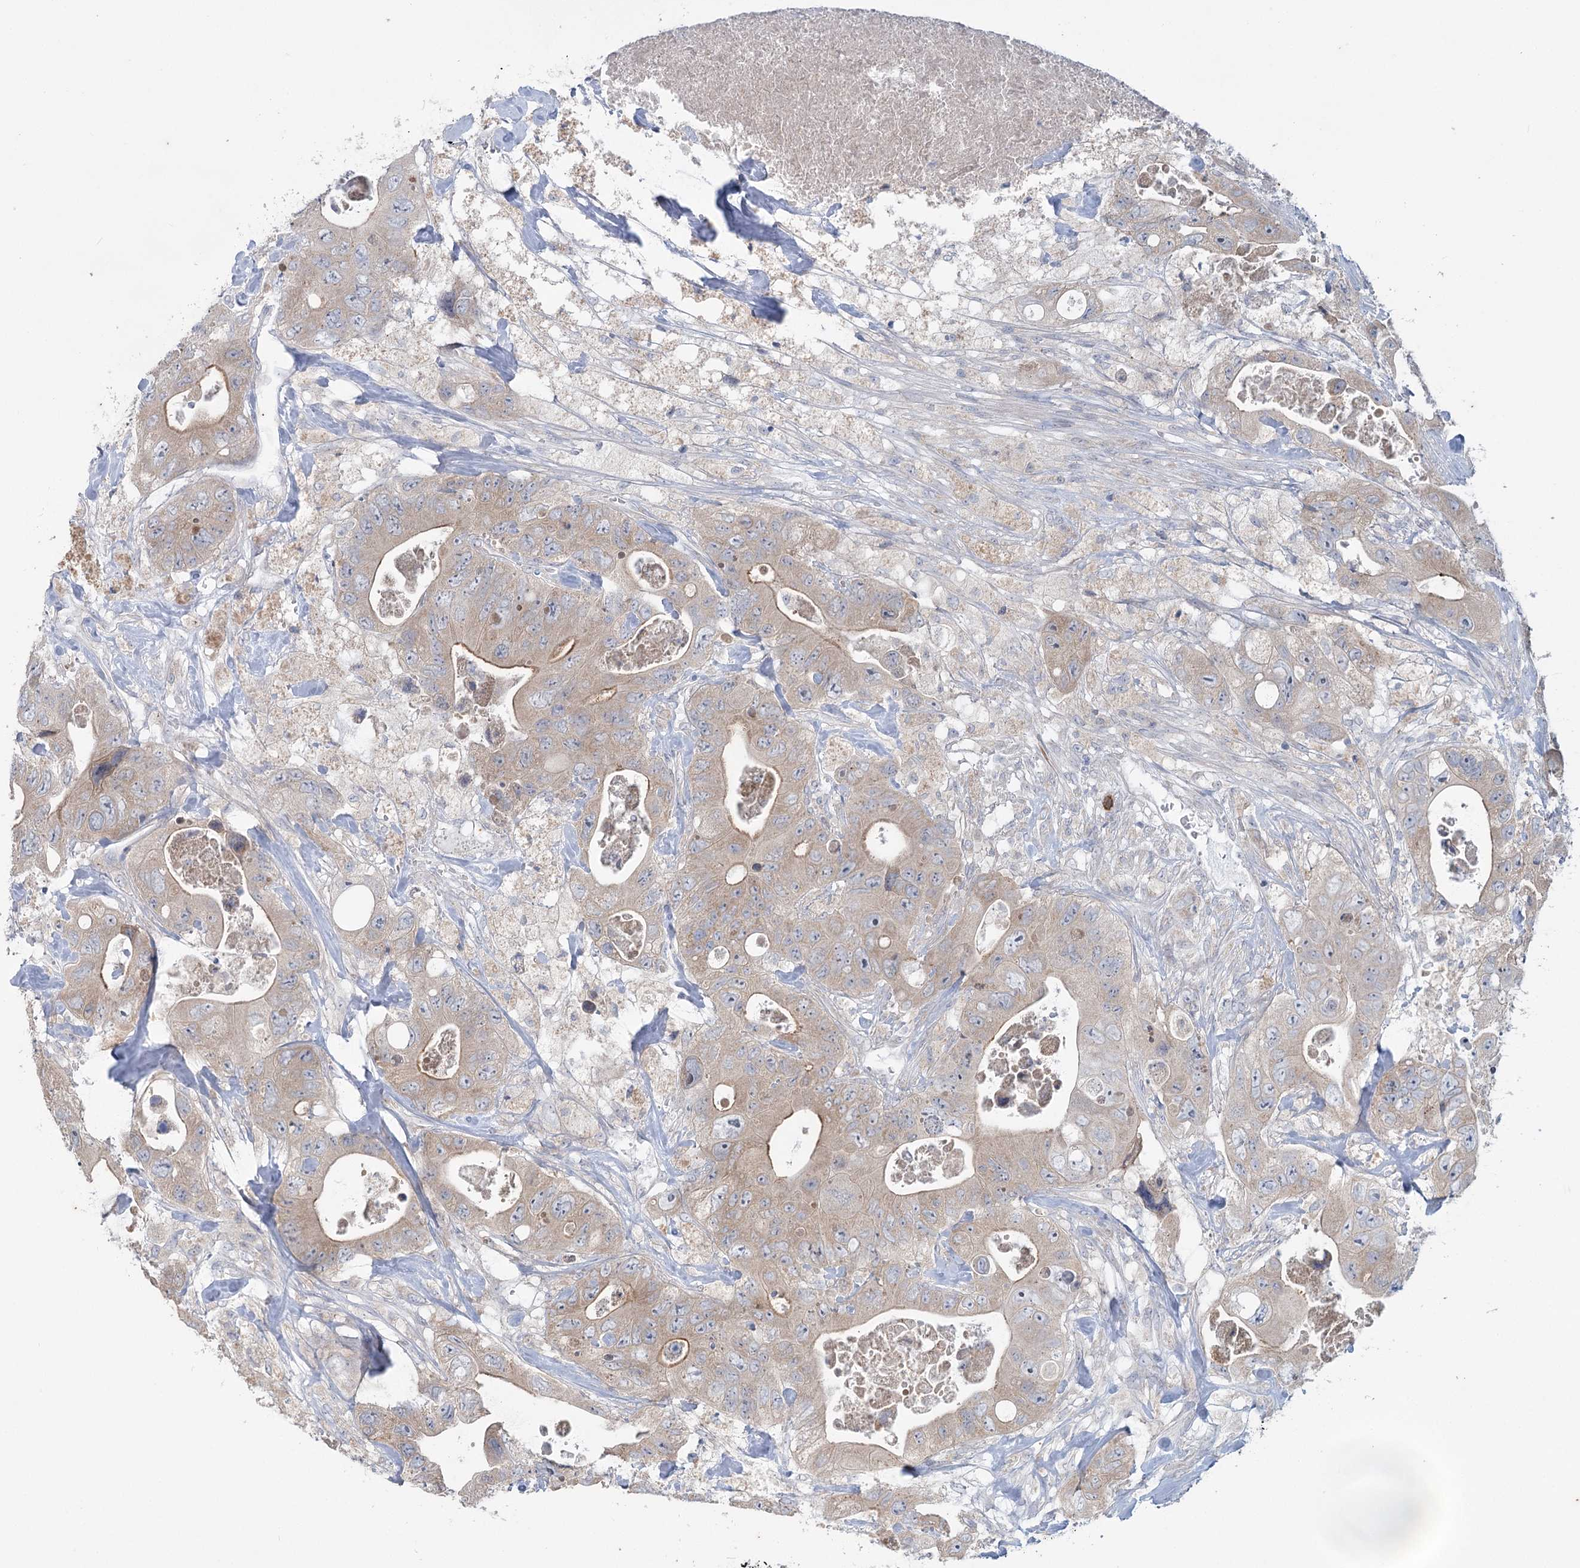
{"staining": {"intensity": "moderate", "quantity": "<25%", "location": "cytoplasmic/membranous"}, "tissue": "colorectal cancer", "cell_type": "Tumor cells", "image_type": "cancer", "snomed": [{"axis": "morphology", "description": "Adenocarcinoma, NOS"}, {"axis": "topography", "description": "Colon"}], "caption": "Immunohistochemical staining of adenocarcinoma (colorectal) exhibits low levels of moderate cytoplasmic/membranous protein staining in approximately <25% of tumor cells. (DAB IHC, brown staining for protein, blue staining for nuclei).", "gene": "PLA2G12A", "patient": {"sex": "female", "age": 46}}